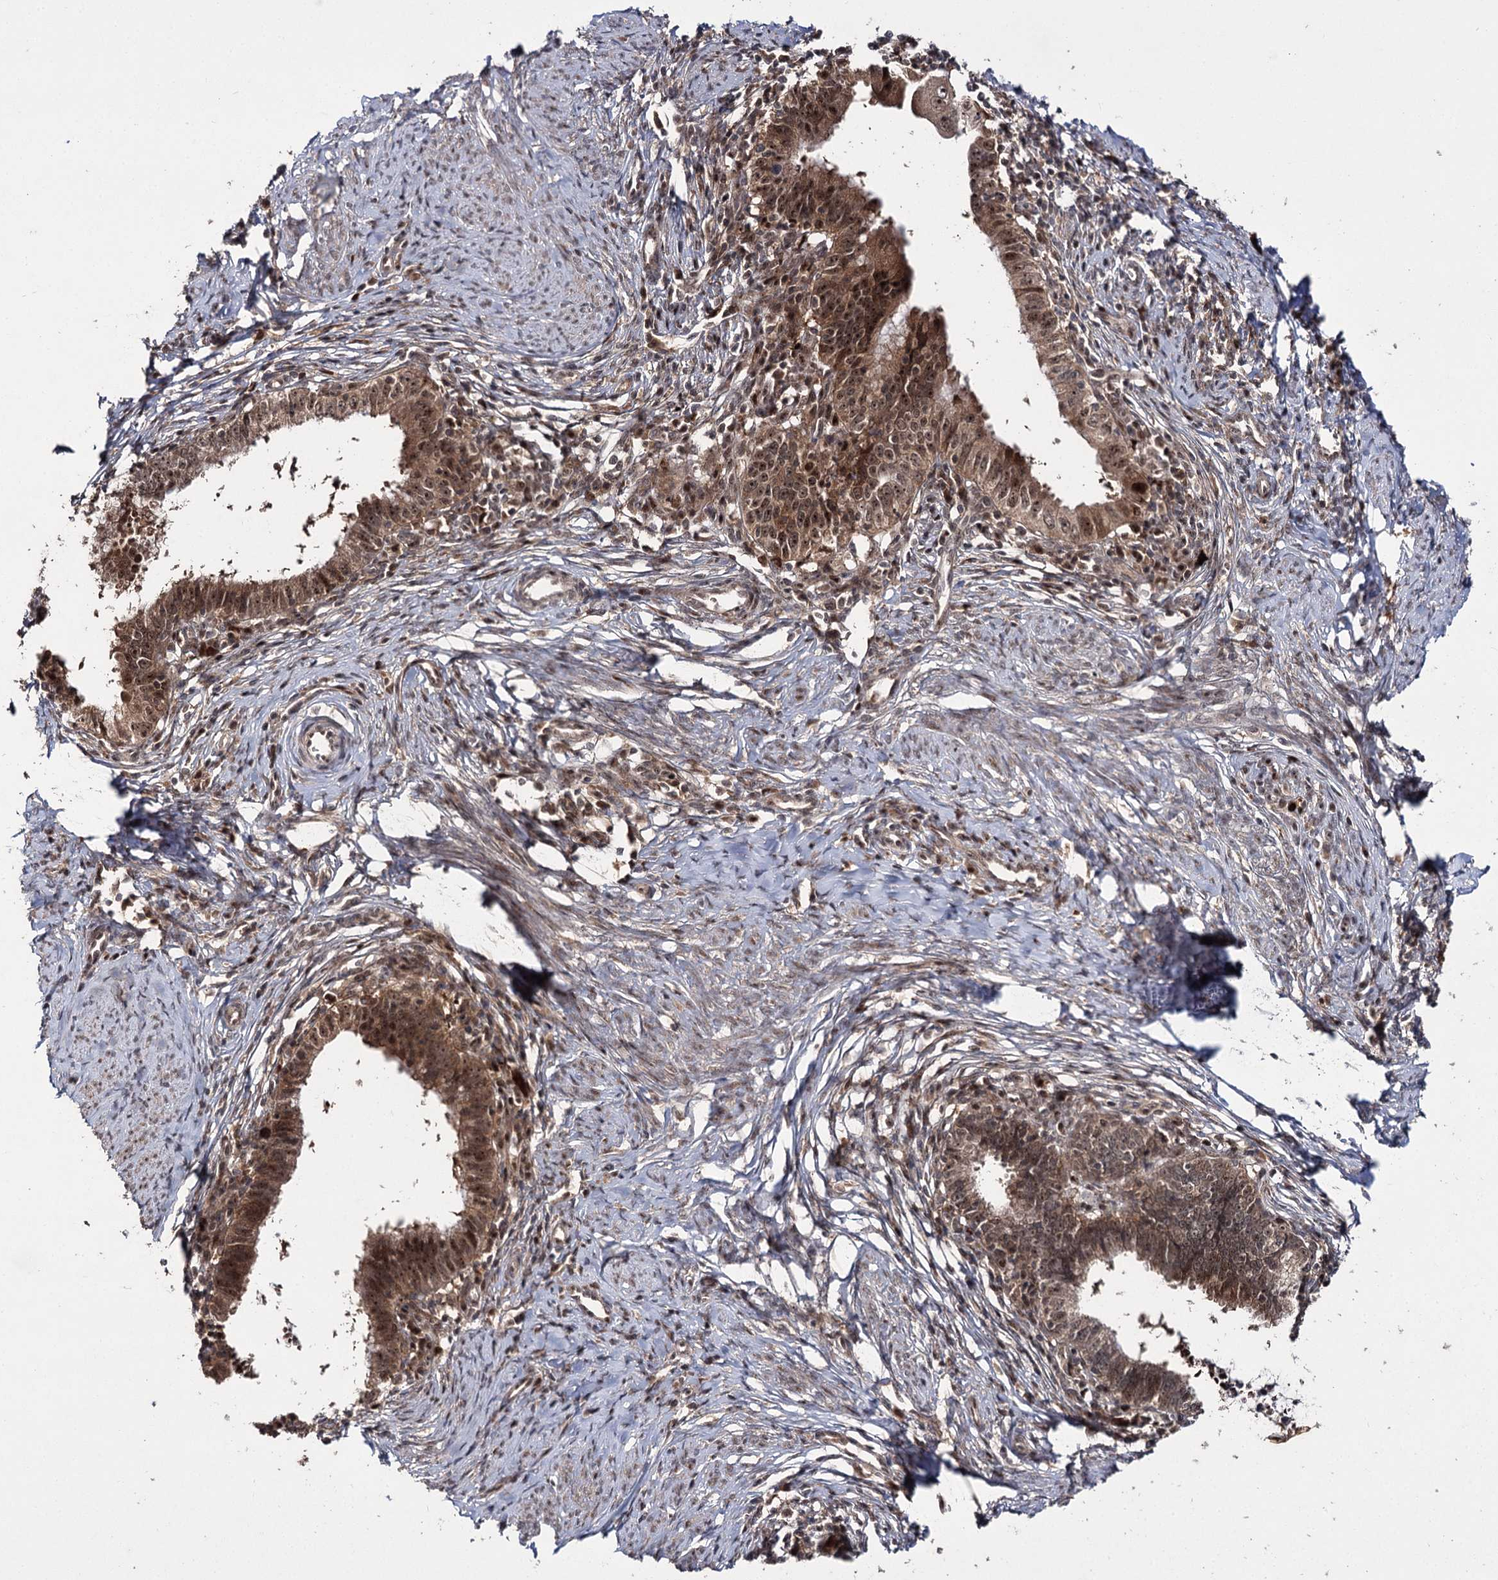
{"staining": {"intensity": "strong", "quantity": ">75%", "location": "cytoplasmic/membranous,nuclear"}, "tissue": "cervical cancer", "cell_type": "Tumor cells", "image_type": "cancer", "snomed": [{"axis": "morphology", "description": "Adenocarcinoma, NOS"}, {"axis": "topography", "description": "Cervix"}], "caption": "A histopathology image showing strong cytoplasmic/membranous and nuclear staining in about >75% of tumor cells in cervical adenocarcinoma, as visualized by brown immunohistochemical staining.", "gene": "MKNK2", "patient": {"sex": "female", "age": 36}}